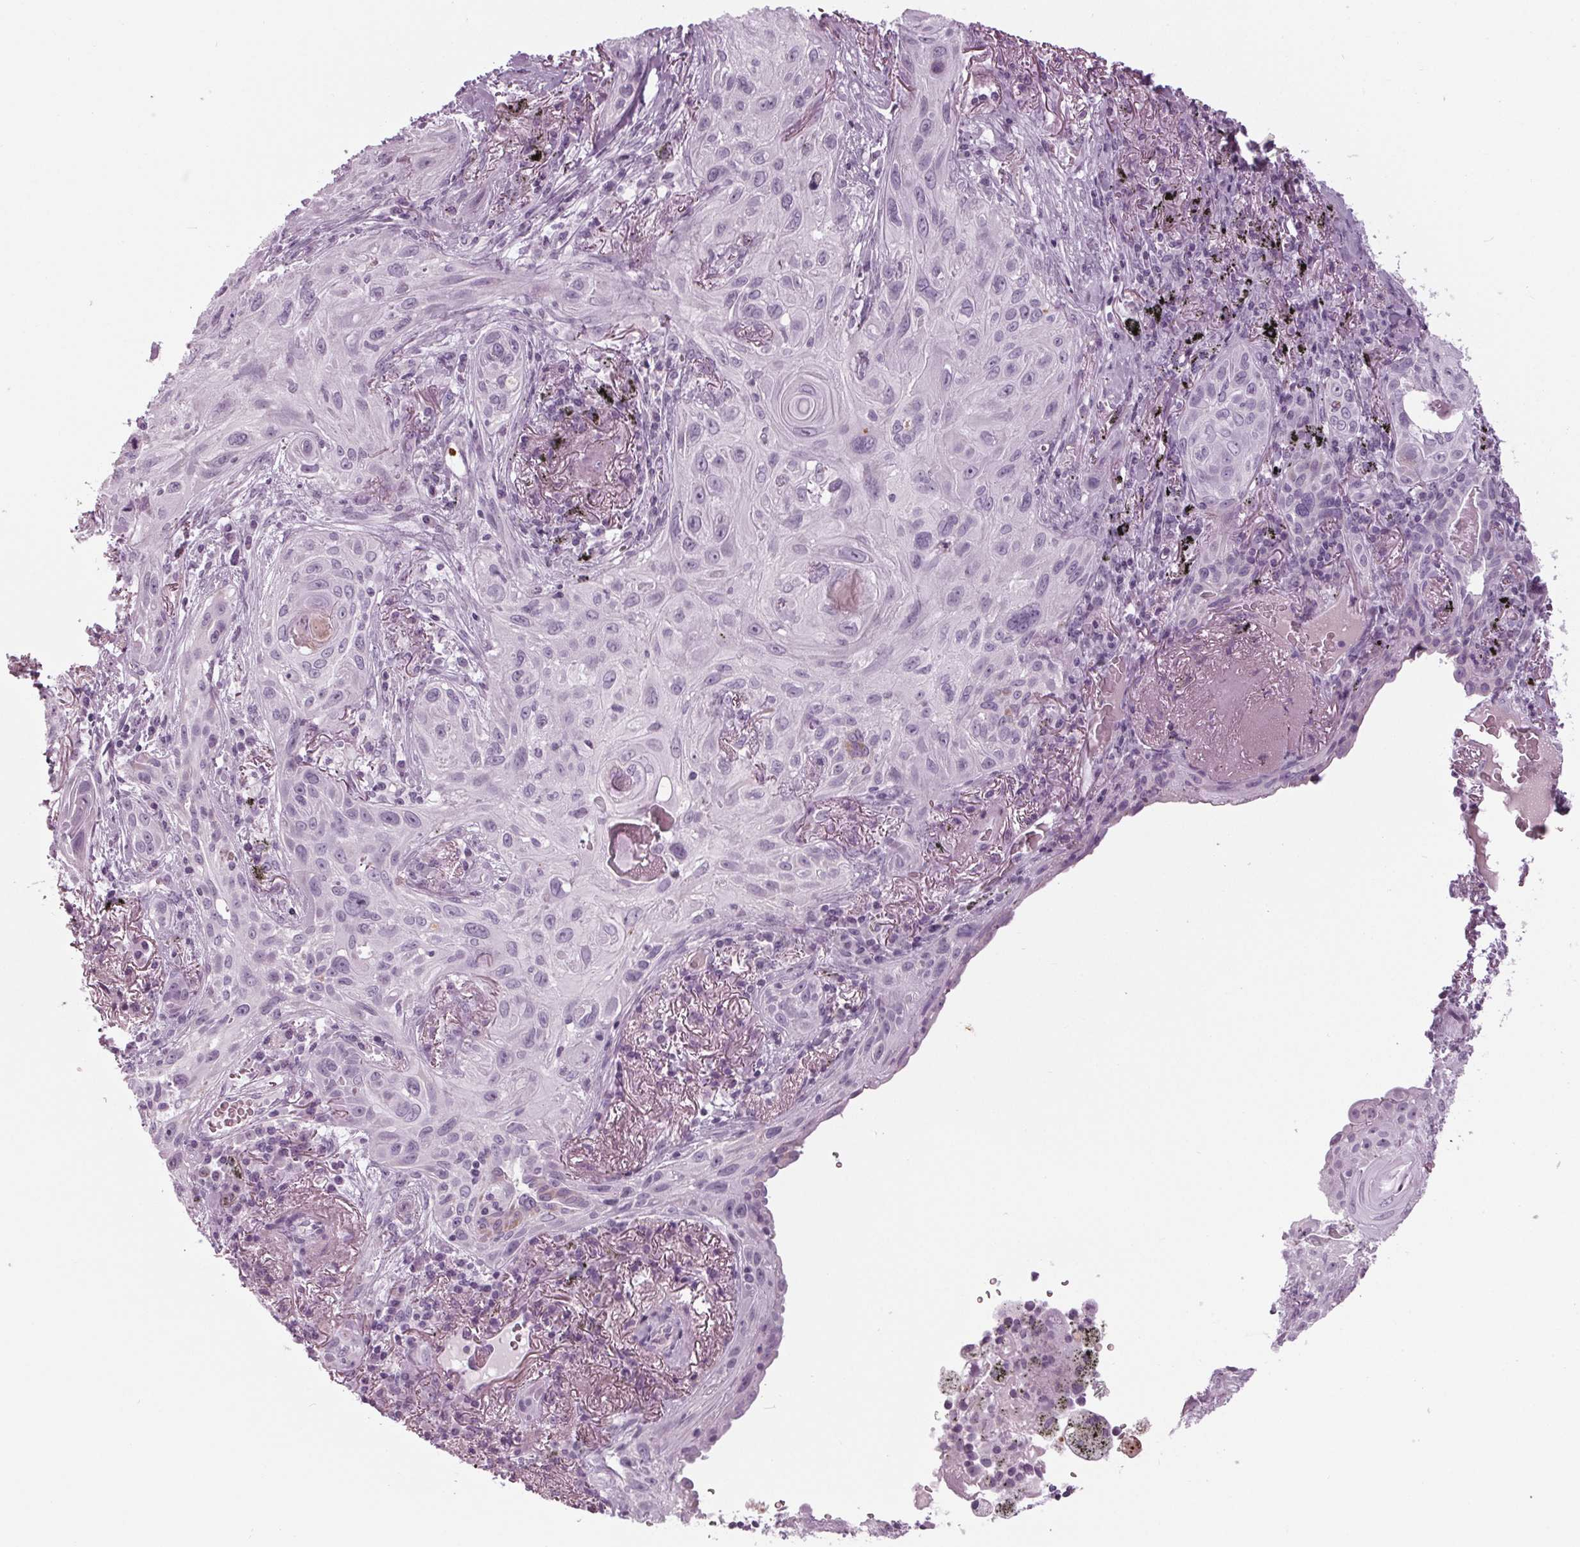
{"staining": {"intensity": "negative", "quantity": "none", "location": "none"}, "tissue": "lung cancer", "cell_type": "Tumor cells", "image_type": "cancer", "snomed": [{"axis": "morphology", "description": "Squamous cell carcinoma, NOS"}, {"axis": "topography", "description": "Lung"}], "caption": "DAB (3,3'-diaminobenzidine) immunohistochemical staining of human lung cancer (squamous cell carcinoma) displays no significant expression in tumor cells.", "gene": "CYP3A43", "patient": {"sex": "male", "age": 79}}